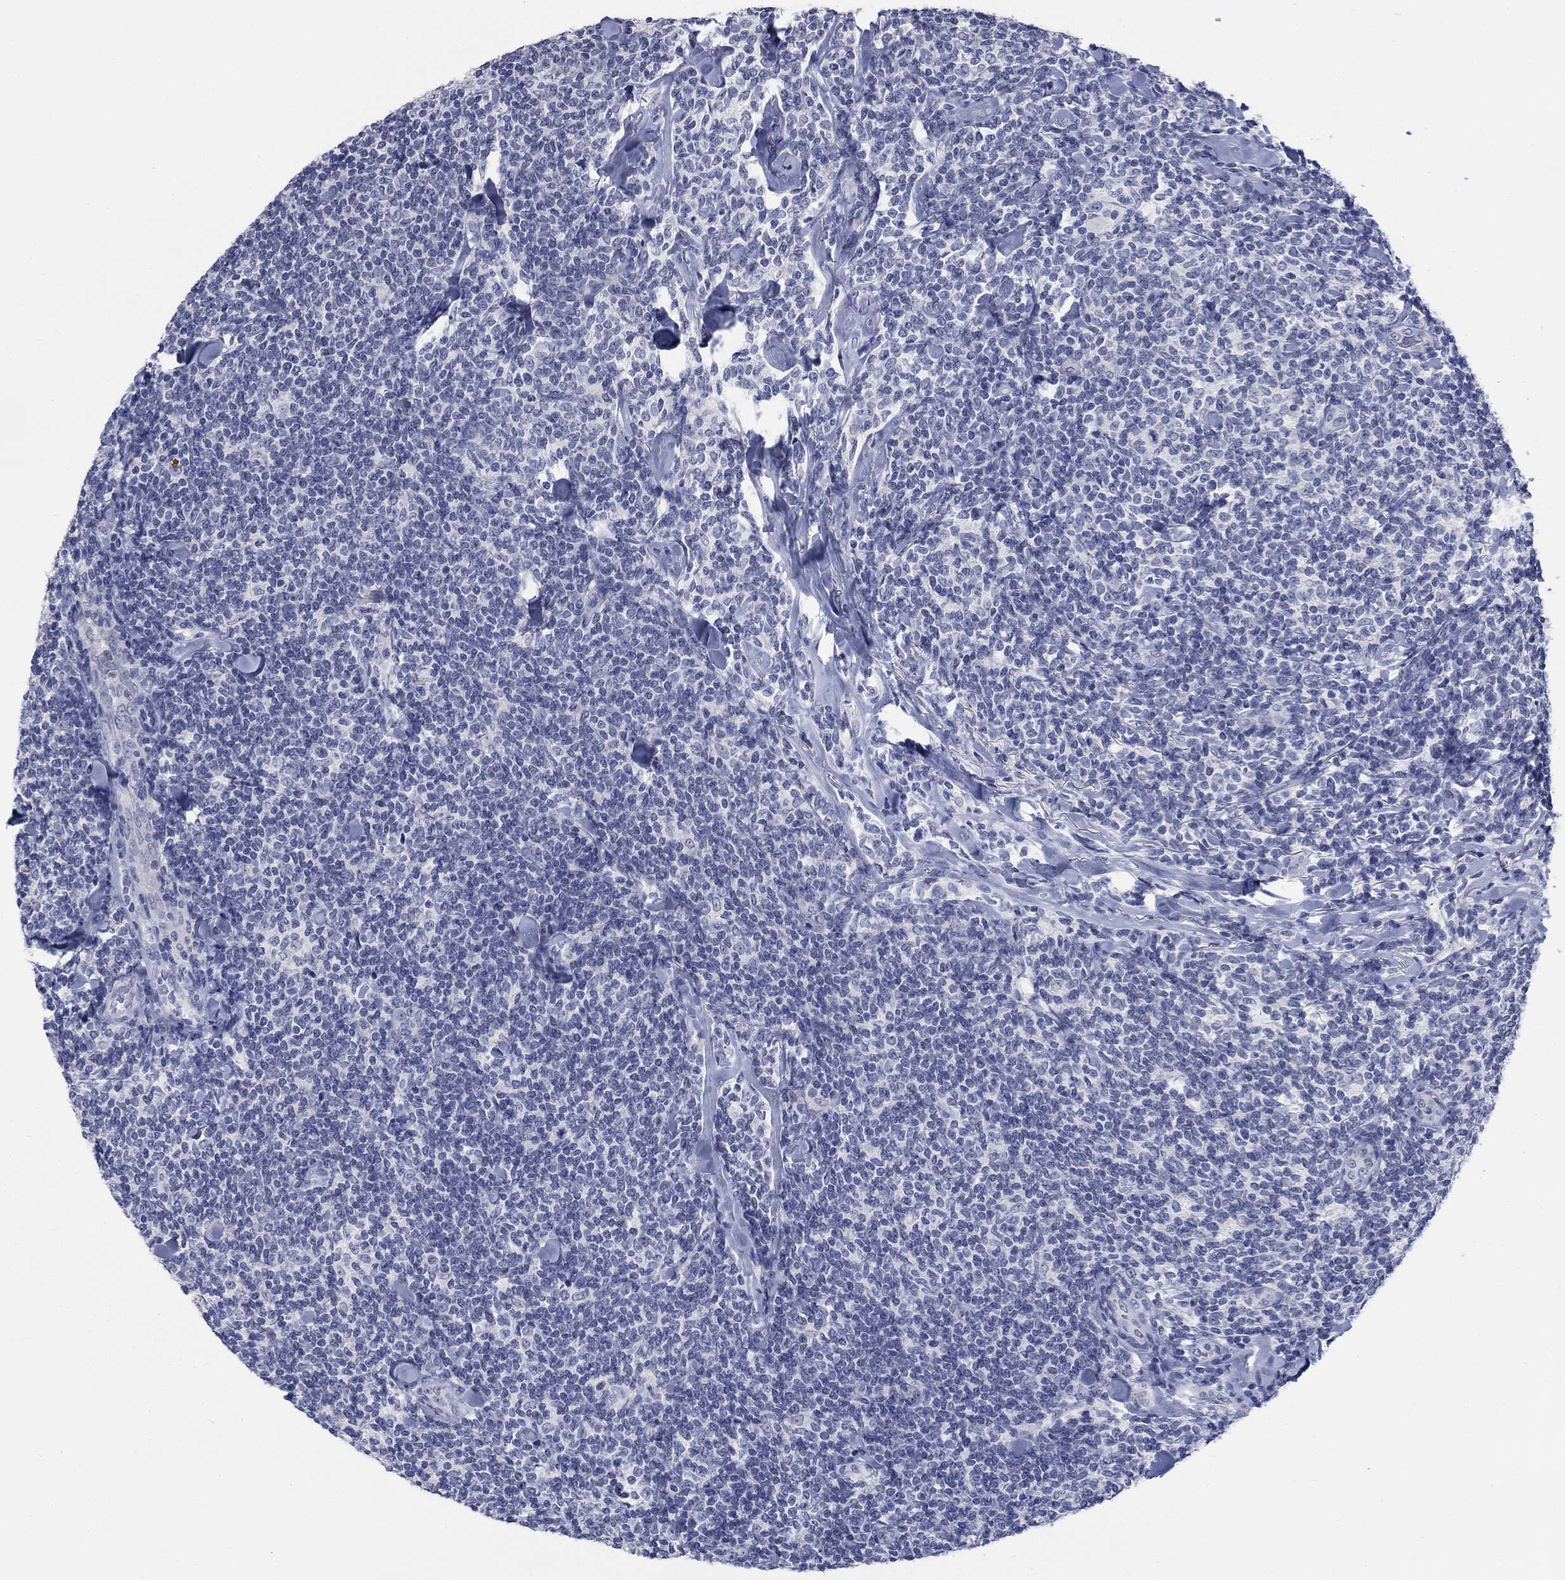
{"staining": {"intensity": "negative", "quantity": "none", "location": "none"}, "tissue": "lymphoma", "cell_type": "Tumor cells", "image_type": "cancer", "snomed": [{"axis": "morphology", "description": "Malignant lymphoma, non-Hodgkin's type, Low grade"}, {"axis": "topography", "description": "Lymph node"}], "caption": "The IHC histopathology image has no significant expression in tumor cells of malignant lymphoma, non-Hodgkin's type (low-grade) tissue.", "gene": "ATP6V1G2", "patient": {"sex": "female", "age": 56}}